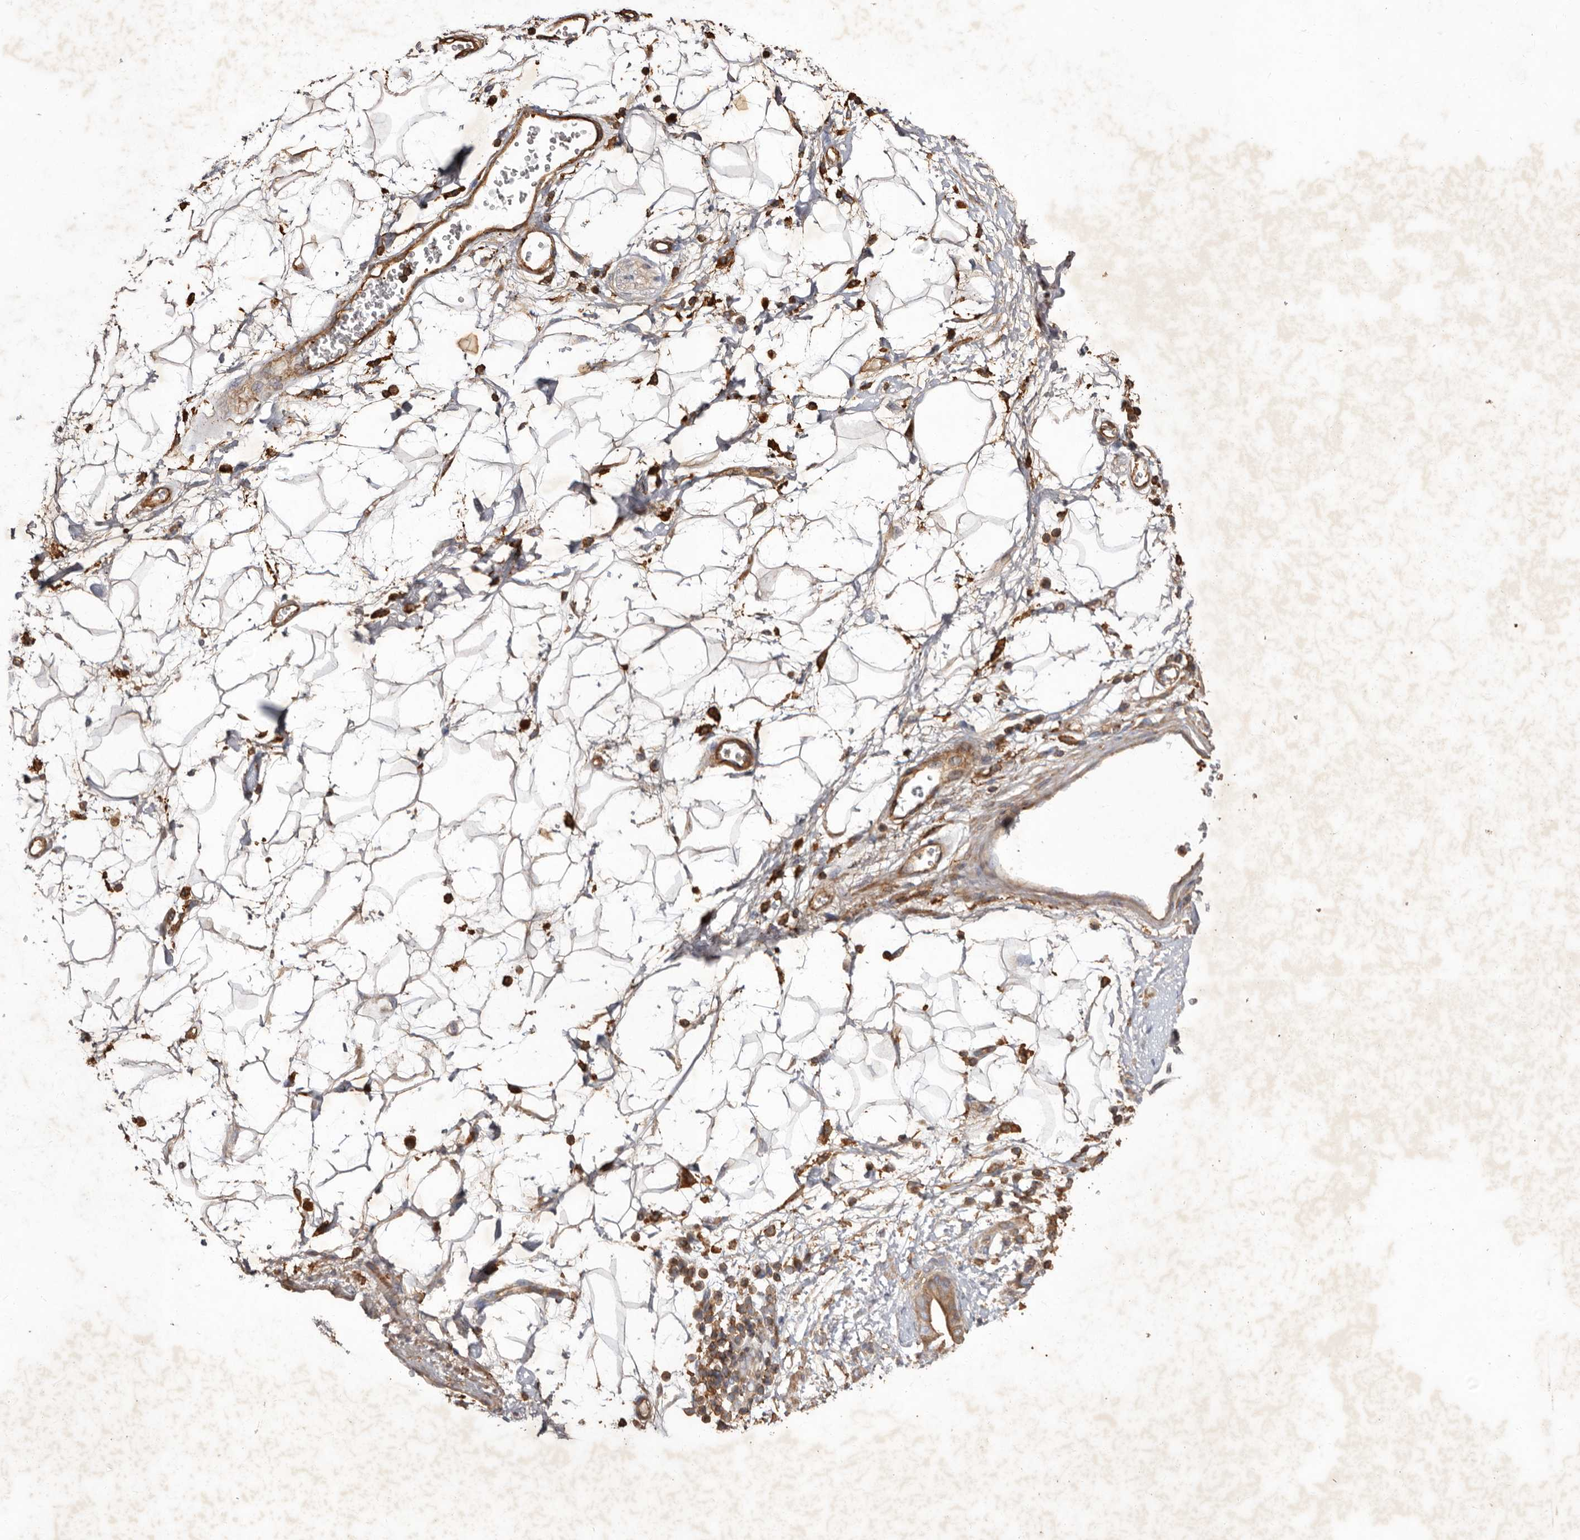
{"staining": {"intensity": "weak", "quantity": ">75%", "location": "cytoplasmic/membranous"}, "tissue": "adipose tissue", "cell_type": "Adipocytes", "image_type": "normal", "snomed": [{"axis": "morphology", "description": "Normal tissue, NOS"}, {"axis": "morphology", "description": "Adenocarcinoma, NOS"}, {"axis": "topography", "description": "Duodenum"}, {"axis": "topography", "description": "Peripheral nerve tissue"}], "caption": "Adipocytes exhibit low levels of weak cytoplasmic/membranous expression in about >75% of cells in benign adipose tissue.", "gene": "COQ8B", "patient": {"sex": "female", "age": 60}}